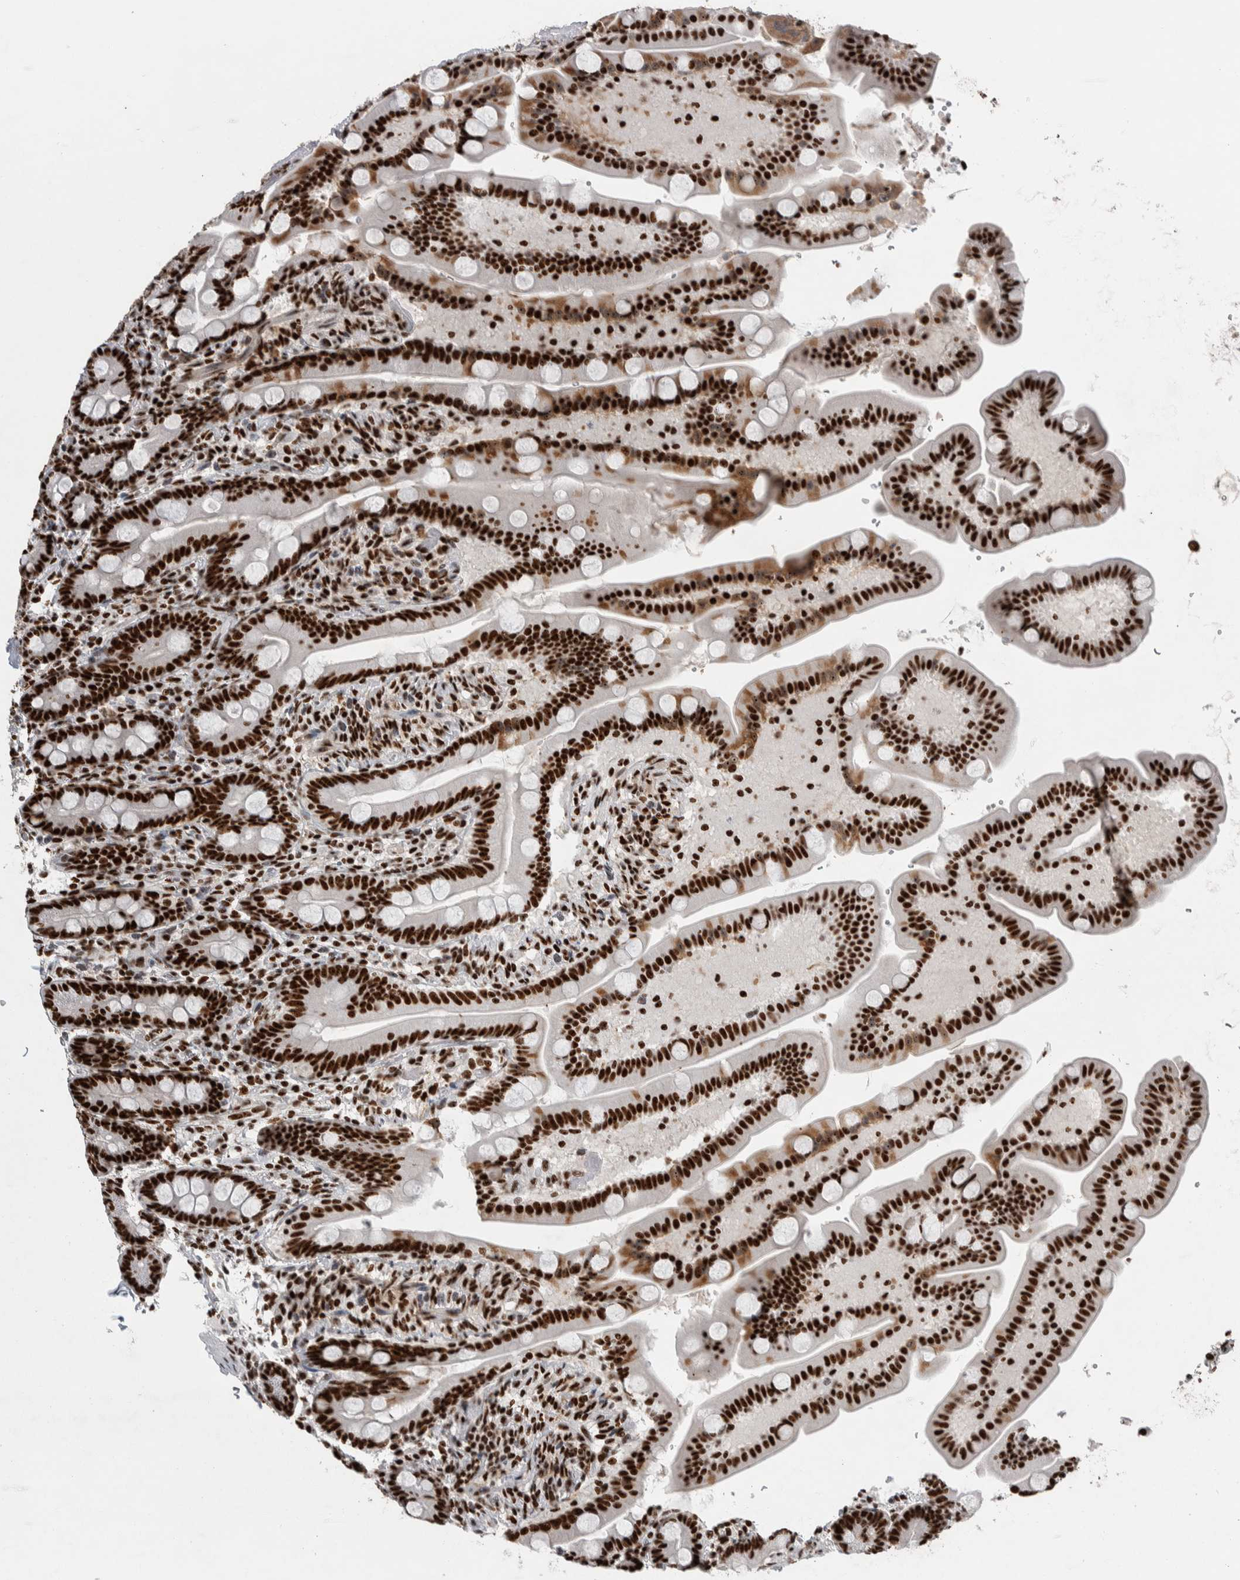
{"staining": {"intensity": "strong", "quantity": ">75%", "location": "cytoplasmic/membranous,nuclear"}, "tissue": "duodenum", "cell_type": "Glandular cells", "image_type": "normal", "snomed": [{"axis": "morphology", "description": "Normal tissue, NOS"}, {"axis": "topography", "description": "Duodenum"}], "caption": "This histopathology image shows IHC staining of unremarkable human duodenum, with high strong cytoplasmic/membranous,nuclear expression in approximately >75% of glandular cells.", "gene": "NCL", "patient": {"sex": "male", "age": 54}}